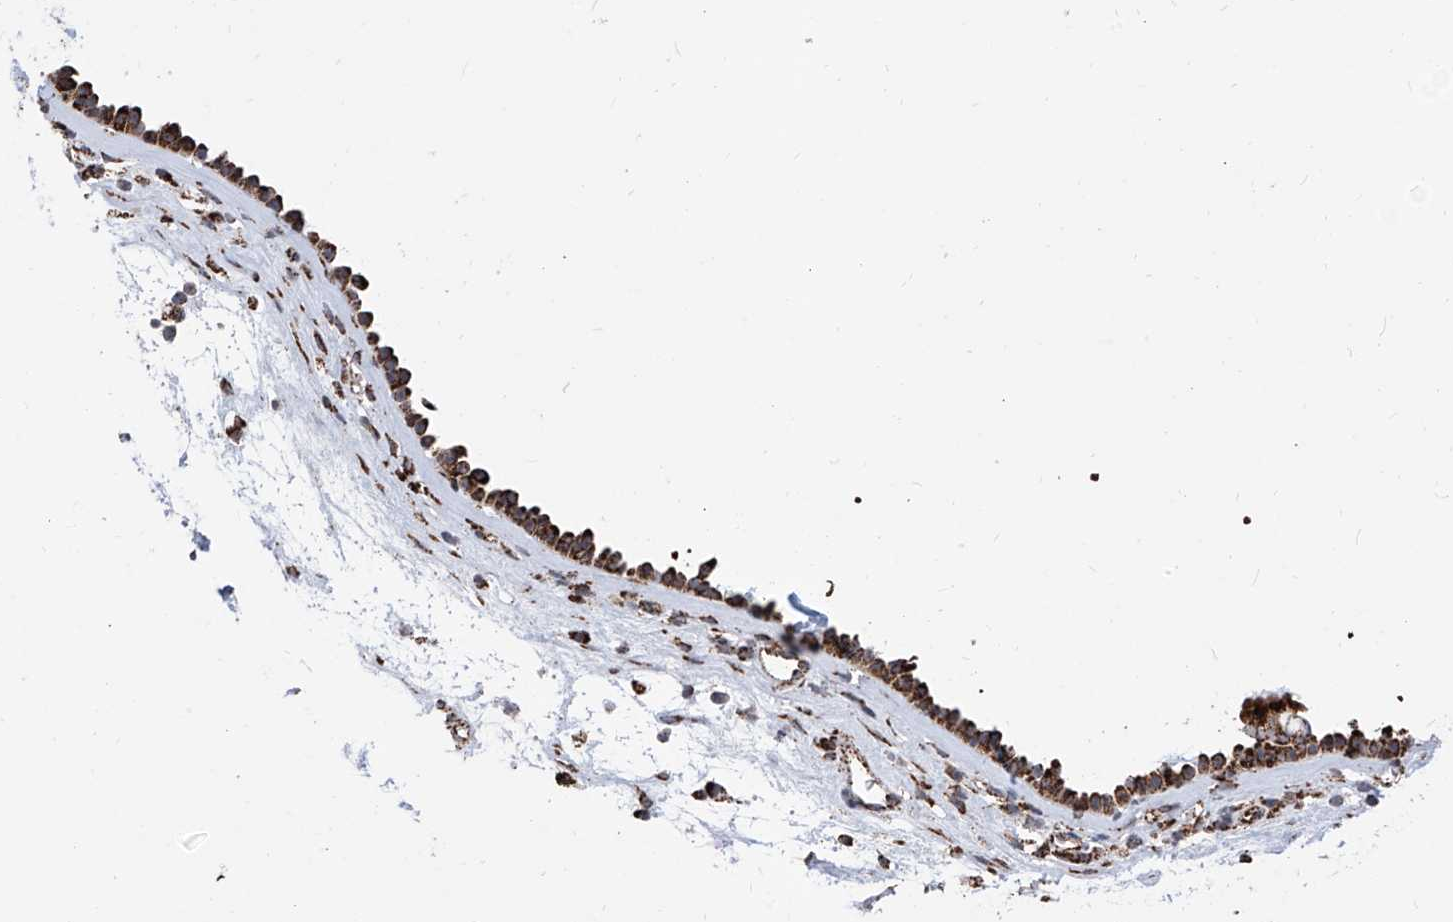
{"staining": {"intensity": "strong", "quantity": ">75%", "location": "cytoplasmic/membranous"}, "tissue": "nasopharynx", "cell_type": "Respiratory epithelial cells", "image_type": "normal", "snomed": [{"axis": "morphology", "description": "Normal tissue, NOS"}, {"axis": "morphology", "description": "Inflammation, NOS"}, {"axis": "morphology", "description": "Malignant melanoma, Metastatic site"}, {"axis": "topography", "description": "Nasopharynx"}], "caption": "IHC (DAB (3,3'-diaminobenzidine)) staining of benign nasopharynx reveals strong cytoplasmic/membranous protein positivity in about >75% of respiratory epithelial cells.", "gene": "COX5B", "patient": {"sex": "male", "age": 70}}